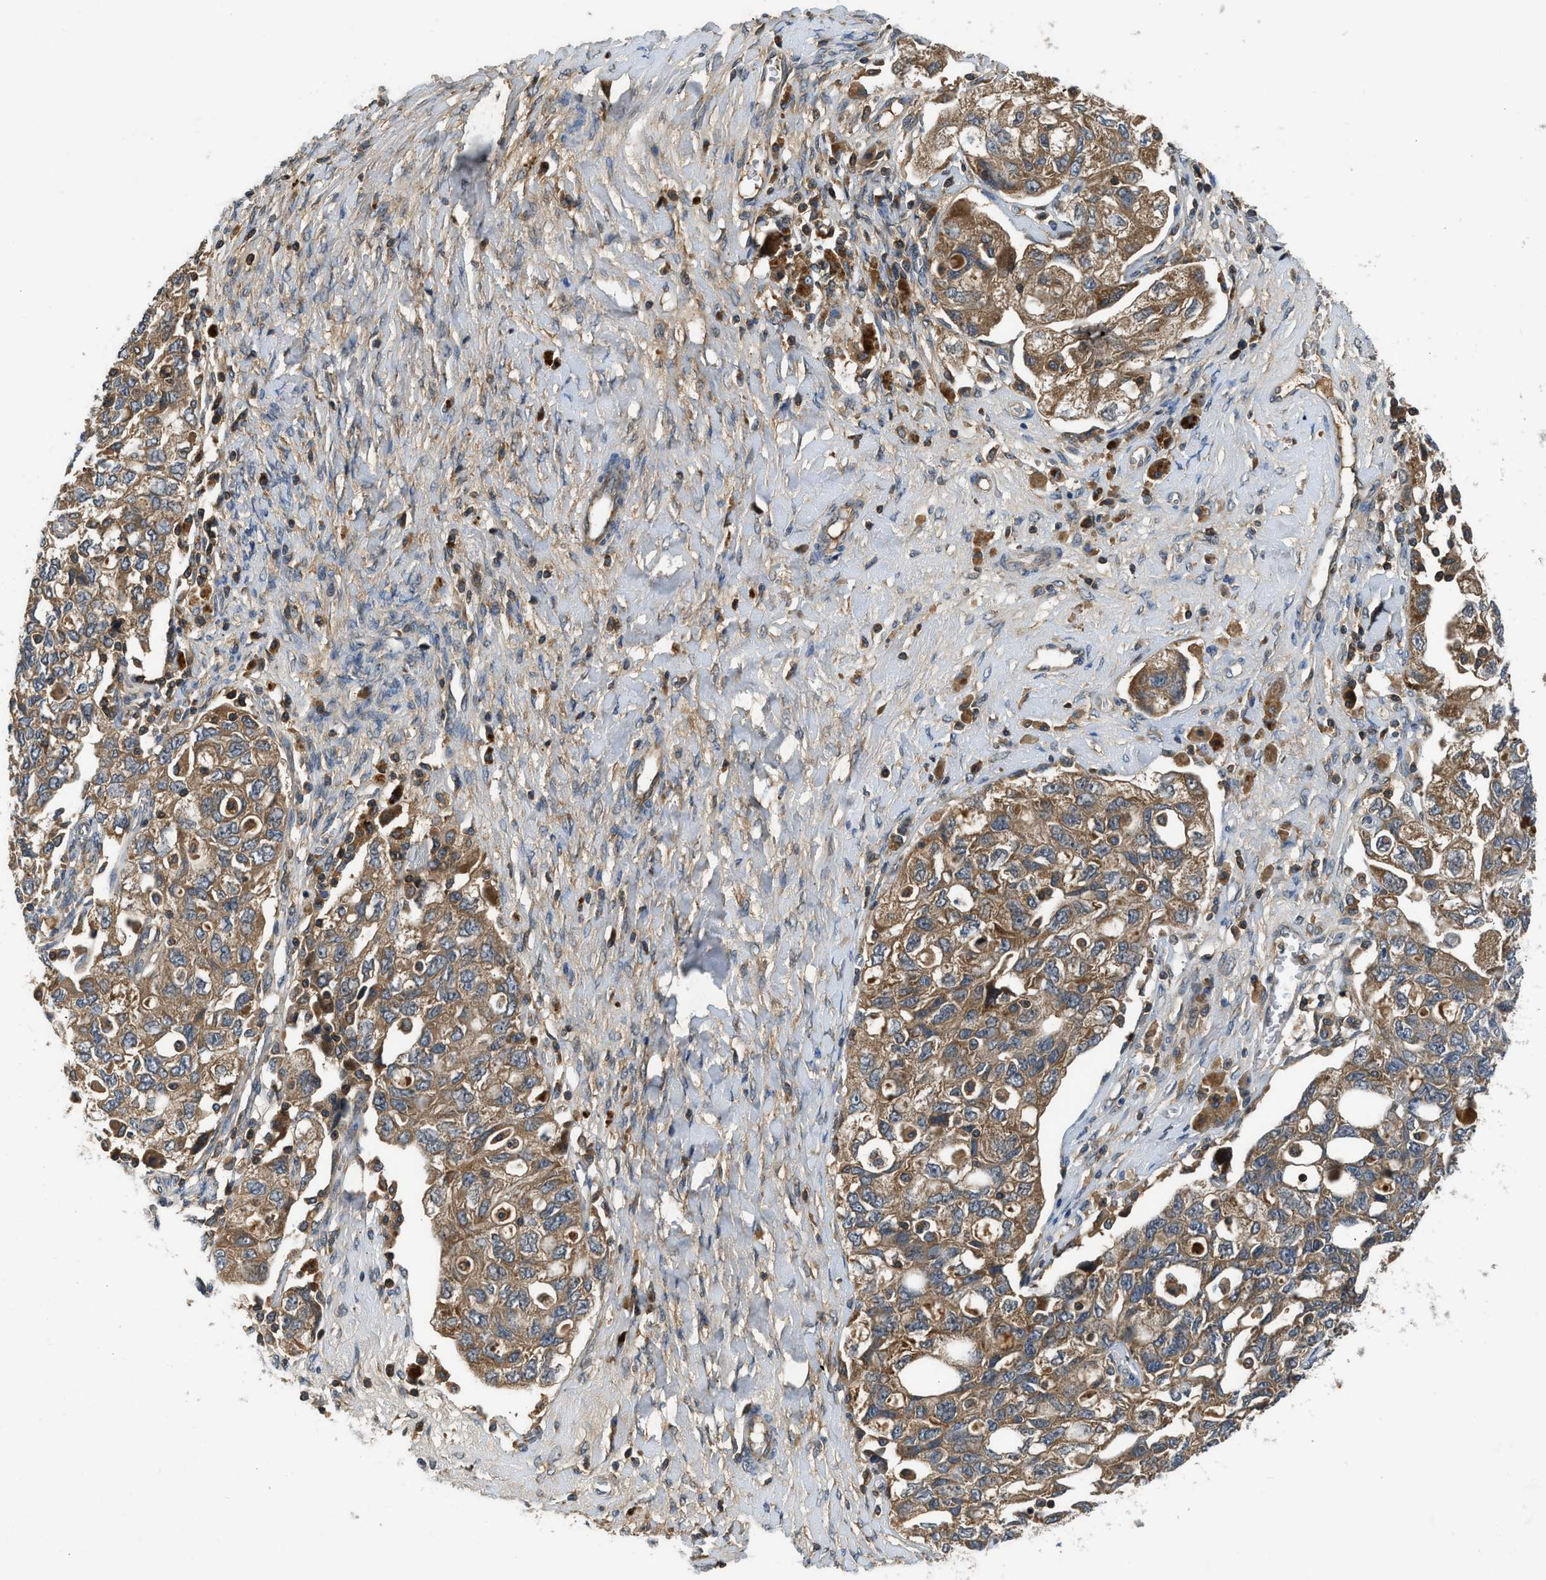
{"staining": {"intensity": "moderate", "quantity": ">75%", "location": "cytoplasmic/membranous"}, "tissue": "ovarian cancer", "cell_type": "Tumor cells", "image_type": "cancer", "snomed": [{"axis": "morphology", "description": "Carcinoma, NOS"}, {"axis": "morphology", "description": "Cystadenocarcinoma, serous, NOS"}, {"axis": "topography", "description": "Ovary"}], "caption": "This is an image of IHC staining of serous cystadenocarcinoma (ovarian), which shows moderate staining in the cytoplasmic/membranous of tumor cells.", "gene": "PAFAH2", "patient": {"sex": "female", "age": 69}}